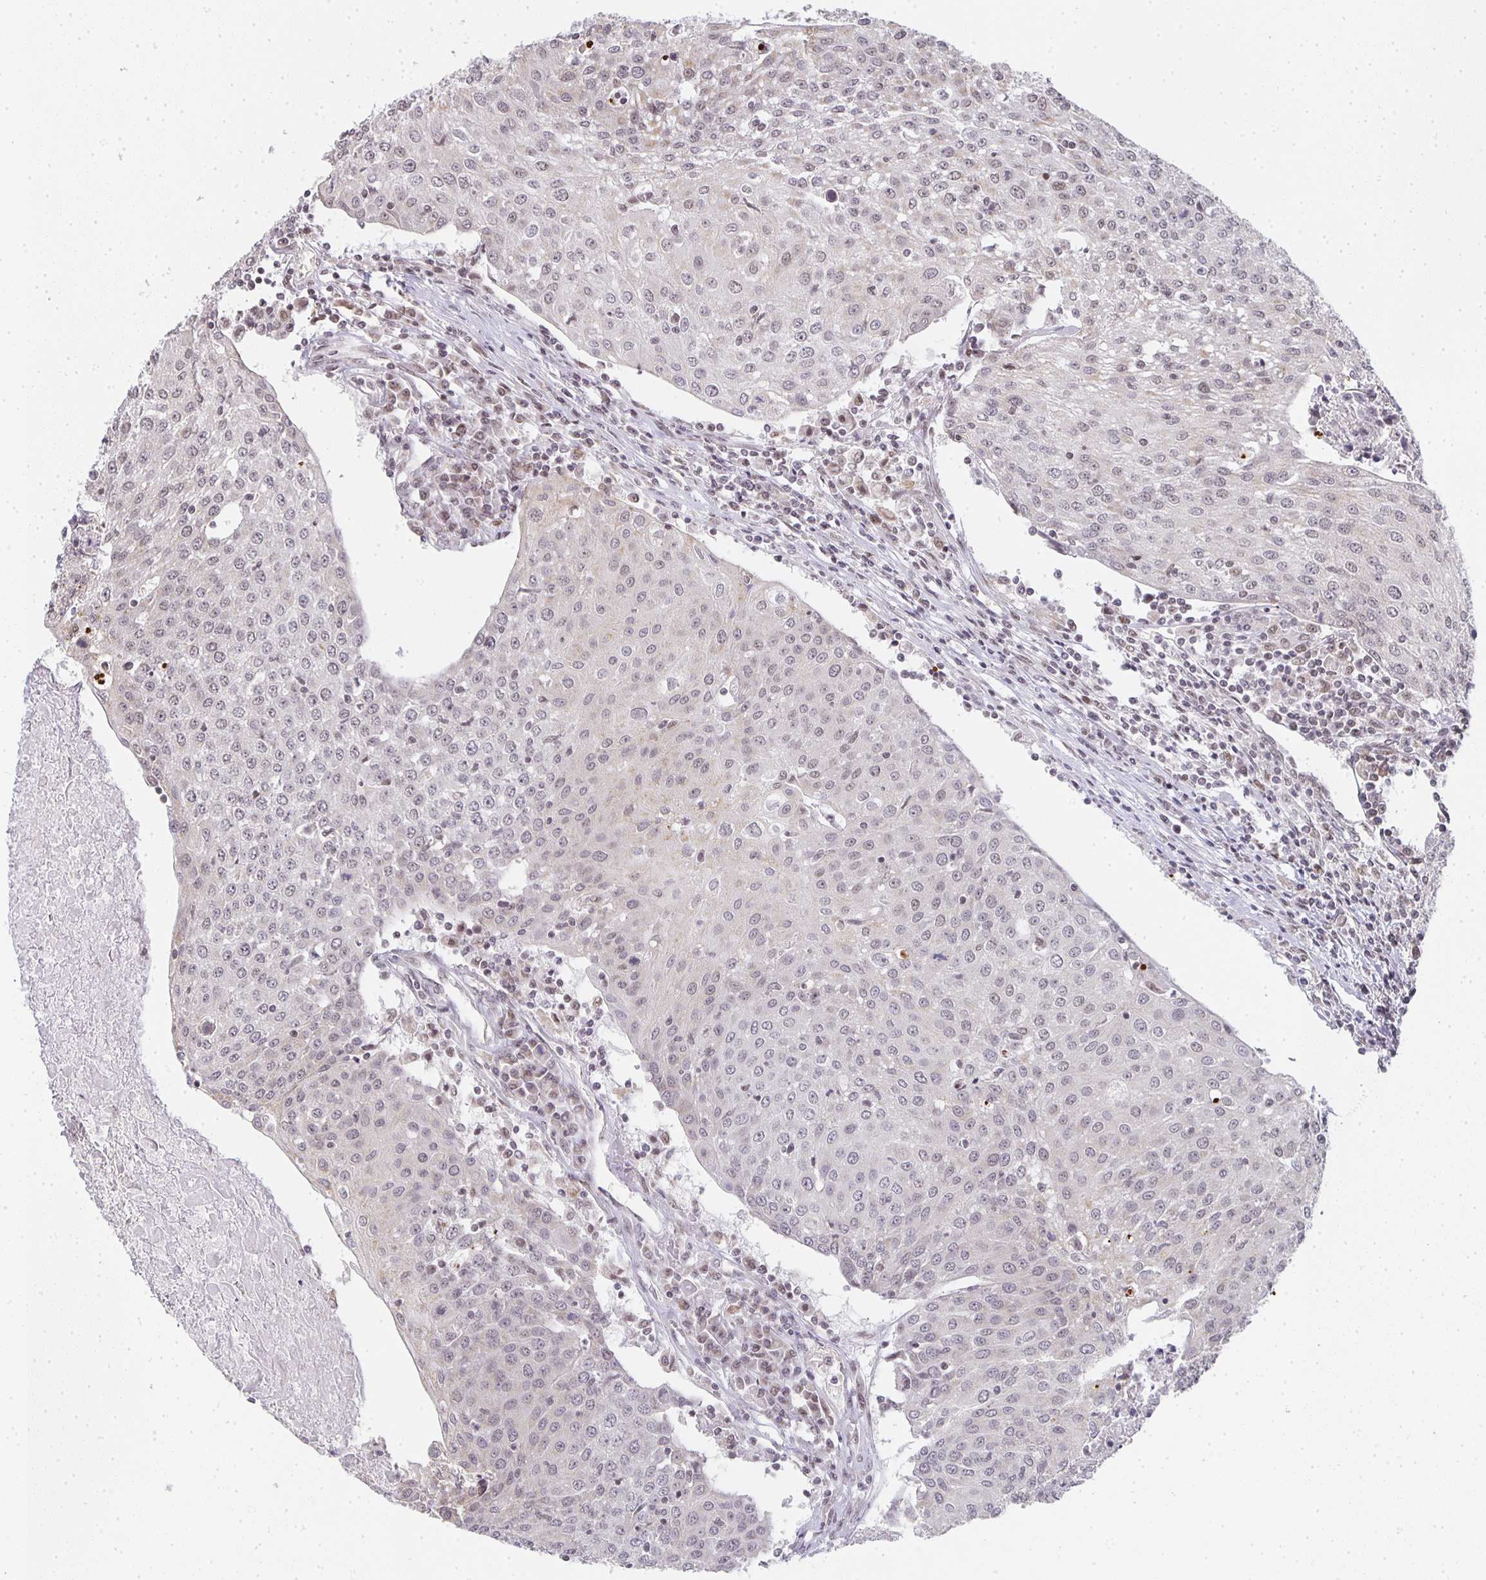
{"staining": {"intensity": "weak", "quantity": "<25%", "location": "nuclear"}, "tissue": "urothelial cancer", "cell_type": "Tumor cells", "image_type": "cancer", "snomed": [{"axis": "morphology", "description": "Urothelial carcinoma, High grade"}, {"axis": "topography", "description": "Urinary bladder"}], "caption": "An immunohistochemistry photomicrograph of urothelial carcinoma (high-grade) is shown. There is no staining in tumor cells of urothelial carcinoma (high-grade).", "gene": "SMARCA2", "patient": {"sex": "female", "age": 85}}